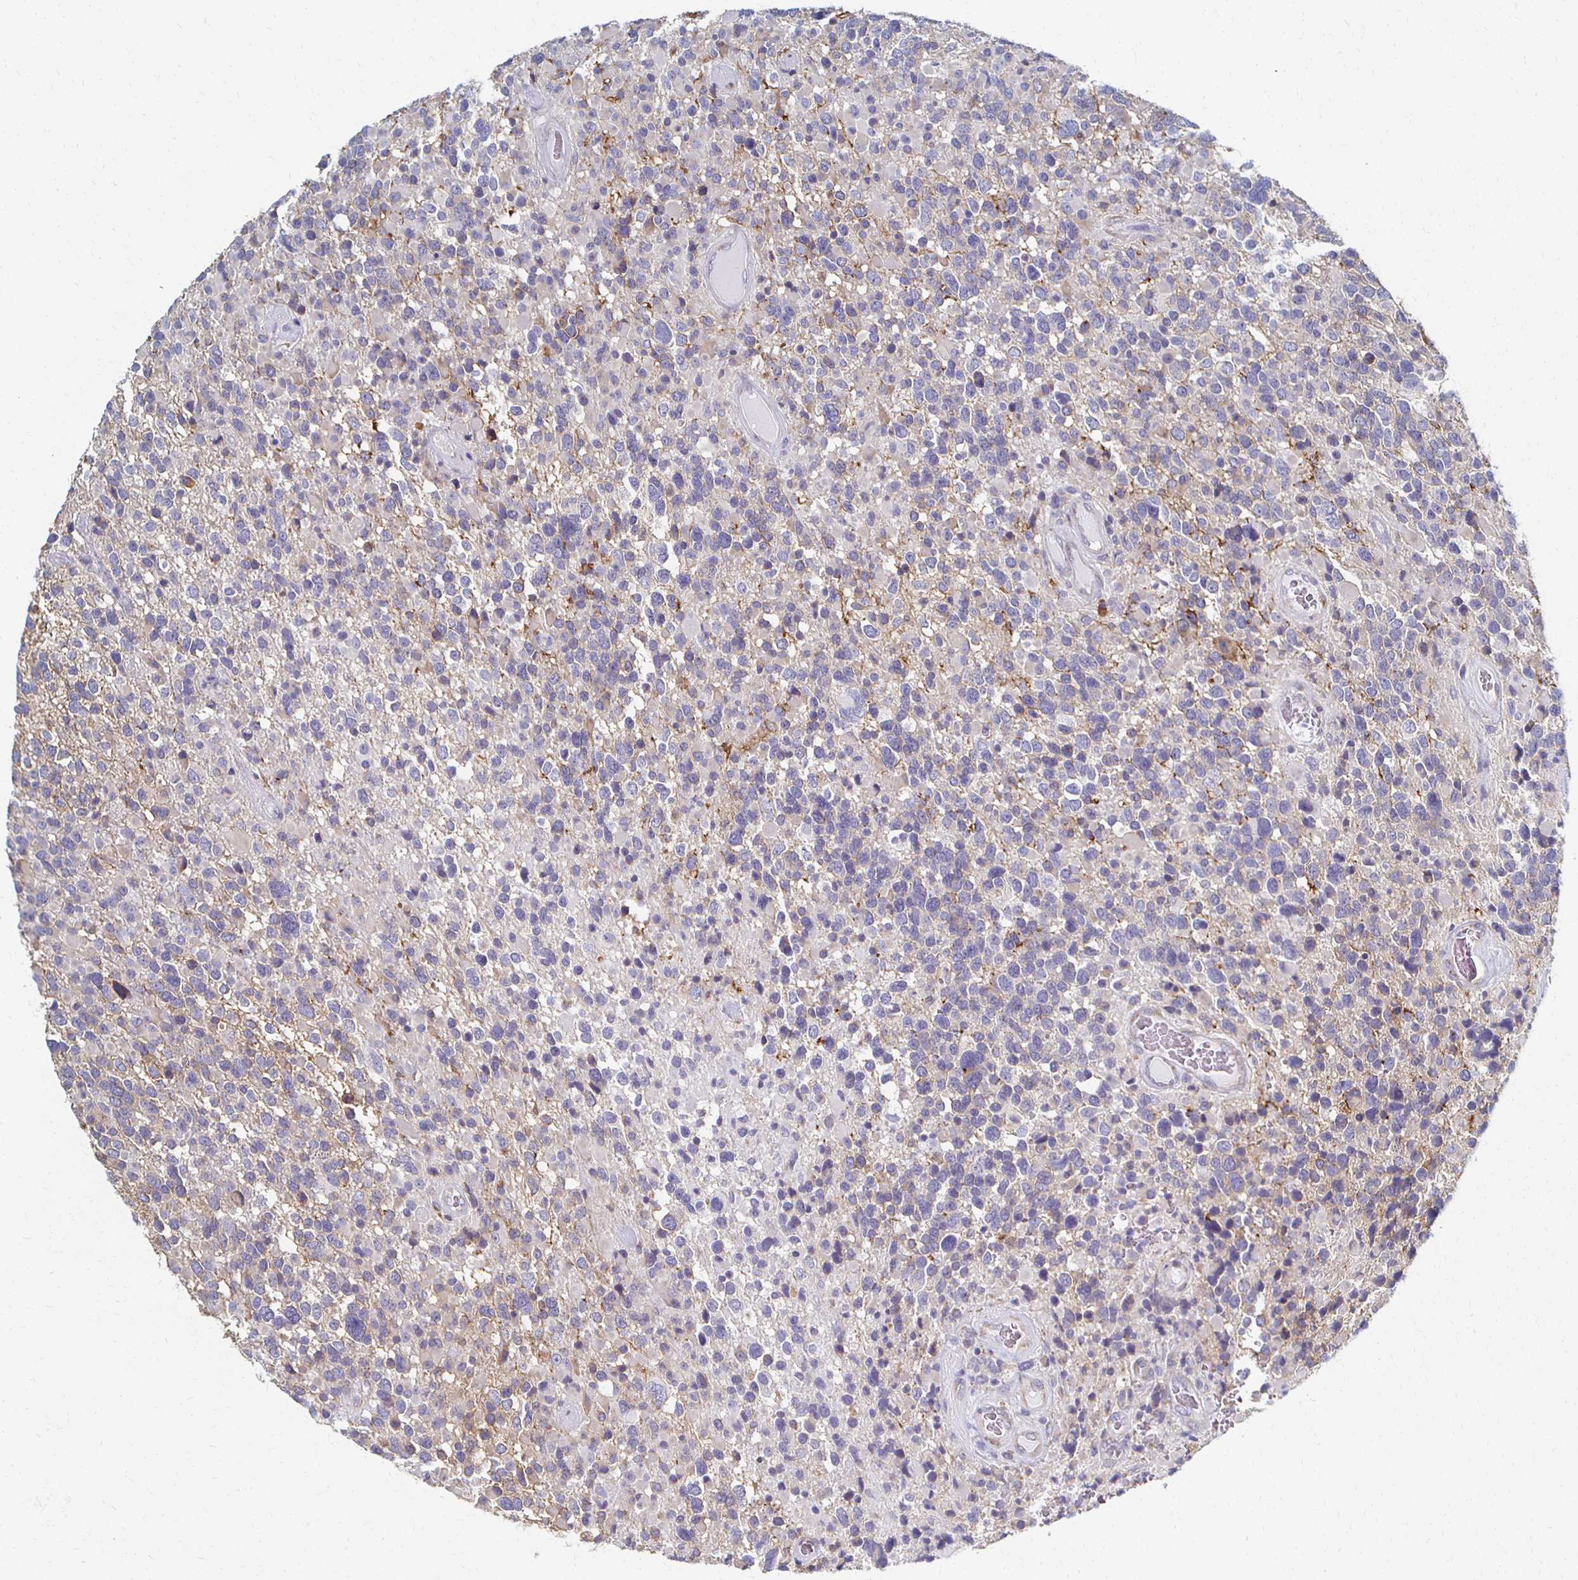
{"staining": {"intensity": "negative", "quantity": "none", "location": "none"}, "tissue": "glioma", "cell_type": "Tumor cells", "image_type": "cancer", "snomed": [{"axis": "morphology", "description": "Glioma, malignant, High grade"}, {"axis": "topography", "description": "Brain"}], "caption": "A high-resolution image shows immunohistochemistry (IHC) staining of high-grade glioma (malignant), which reveals no significant staining in tumor cells.", "gene": "ATP1A3", "patient": {"sex": "female", "age": 40}}